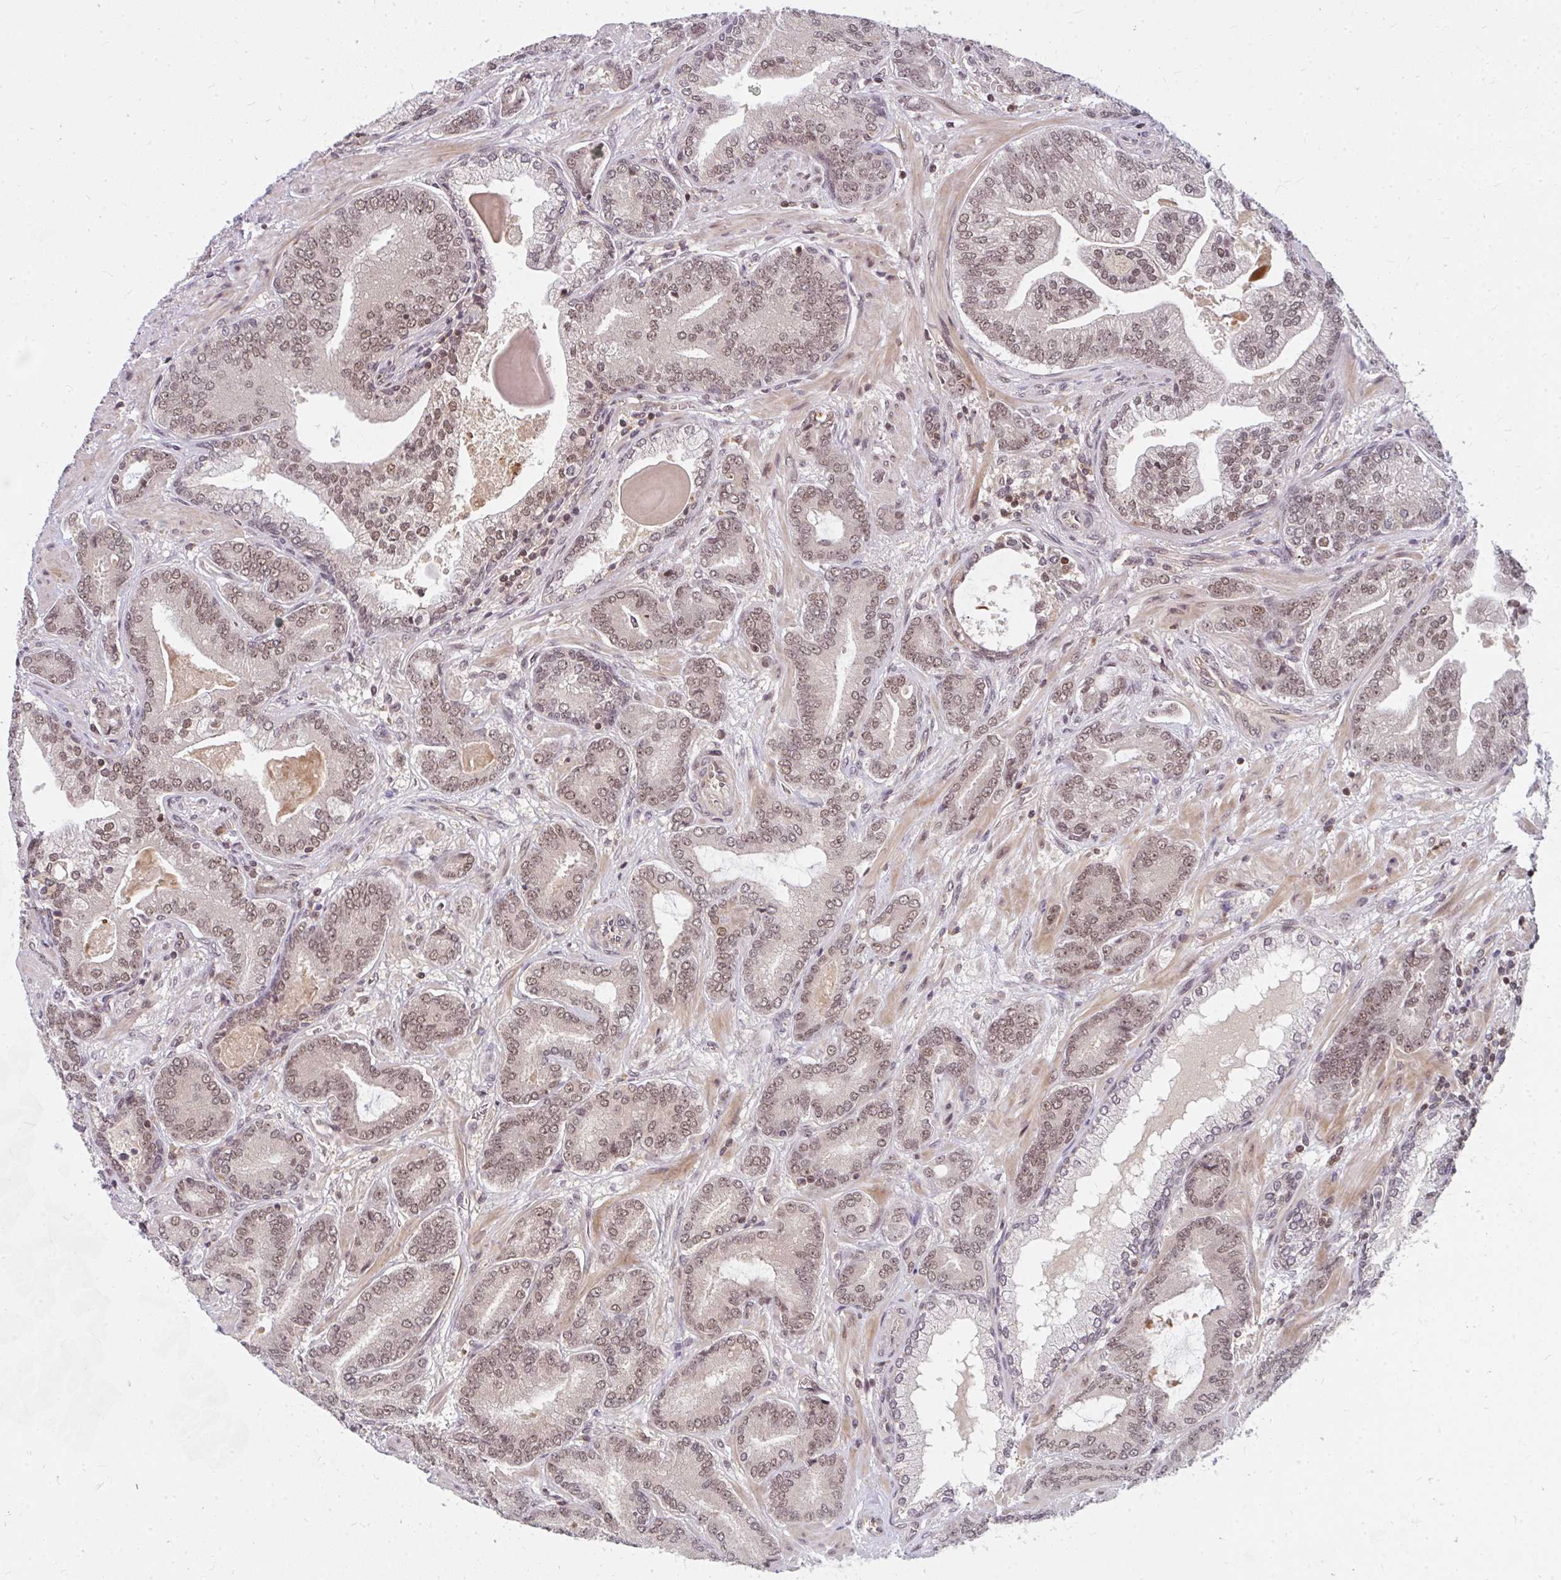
{"staining": {"intensity": "moderate", "quantity": ">75%", "location": "nuclear"}, "tissue": "prostate cancer", "cell_type": "Tumor cells", "image_type": "cancer", "snomed": [{"axis": "morphology", "description": "Adenocarcinoma, High grade"}, {"axis": "topography", "description": "Prostate"}], "caption": "Human prostate cancer (adenocarcinoma (high-grade)) stained with a brown dye displays moderate nuclear positive expression in approximately >75% of tumor cells.", "gene": "GTF3C6", "patient": {"sex": "male", "age": 62}}